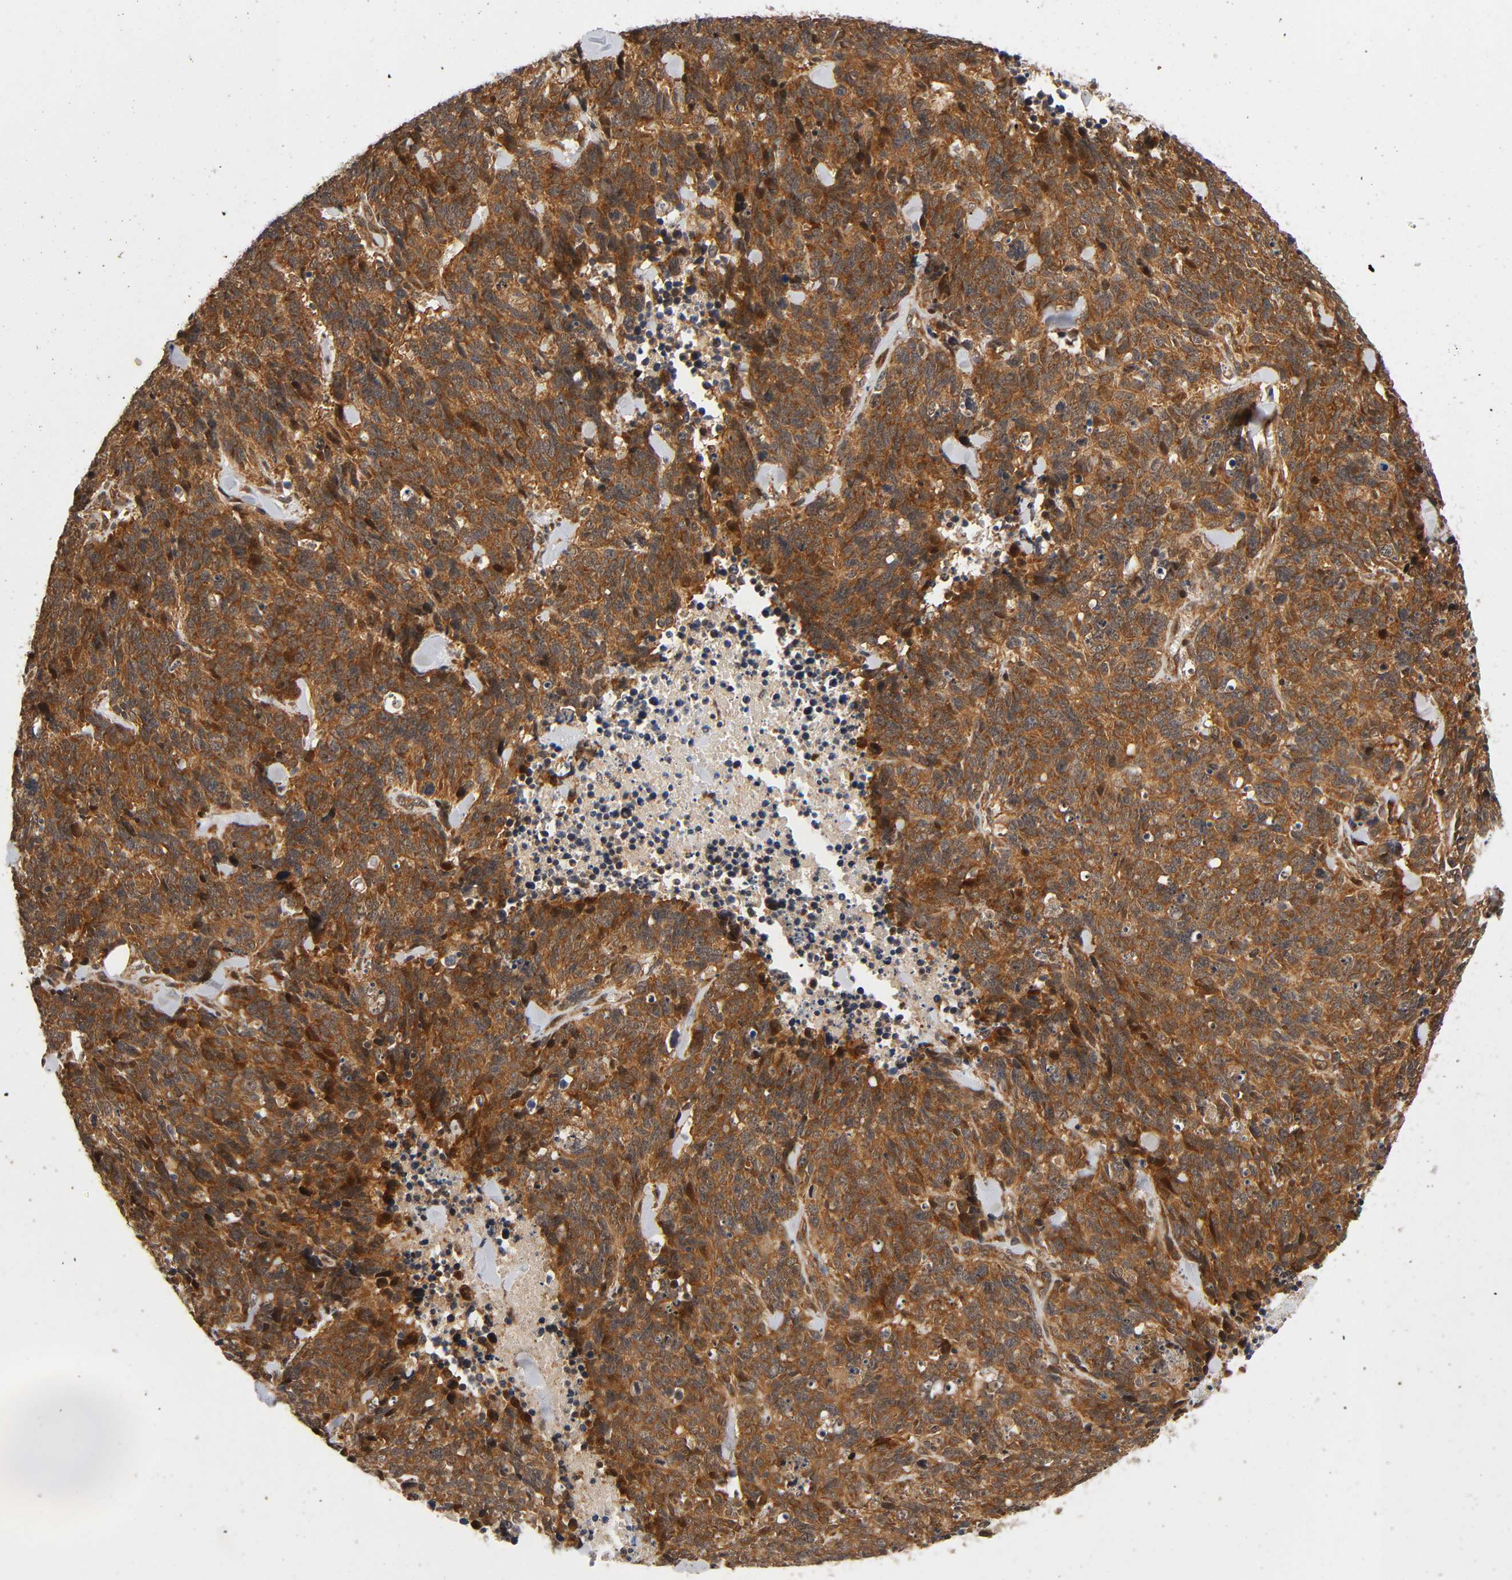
{"staining": {"intensity": "strong", "quantity": ">75%", "location": "cytoplasmic/membranous"}, "tissue": "lung cancer", "cell_type": "Tumor cells", "image_type": "cancer", "snomed": [{"axis": "morphology", "description": "Neoplasm, malignant, NOS"}, {"axis": "topography", "description": "Lung"}], "caption": "Brown immunohistochemical staining in lung cancer (malignant neoplasm) demonstrates strong cytoplasmic/membranous positivity in about >75% of tumor cells.", "gene": "IQCJ-SCHIP1", "patient": {"sex": "female", "age": 58}}